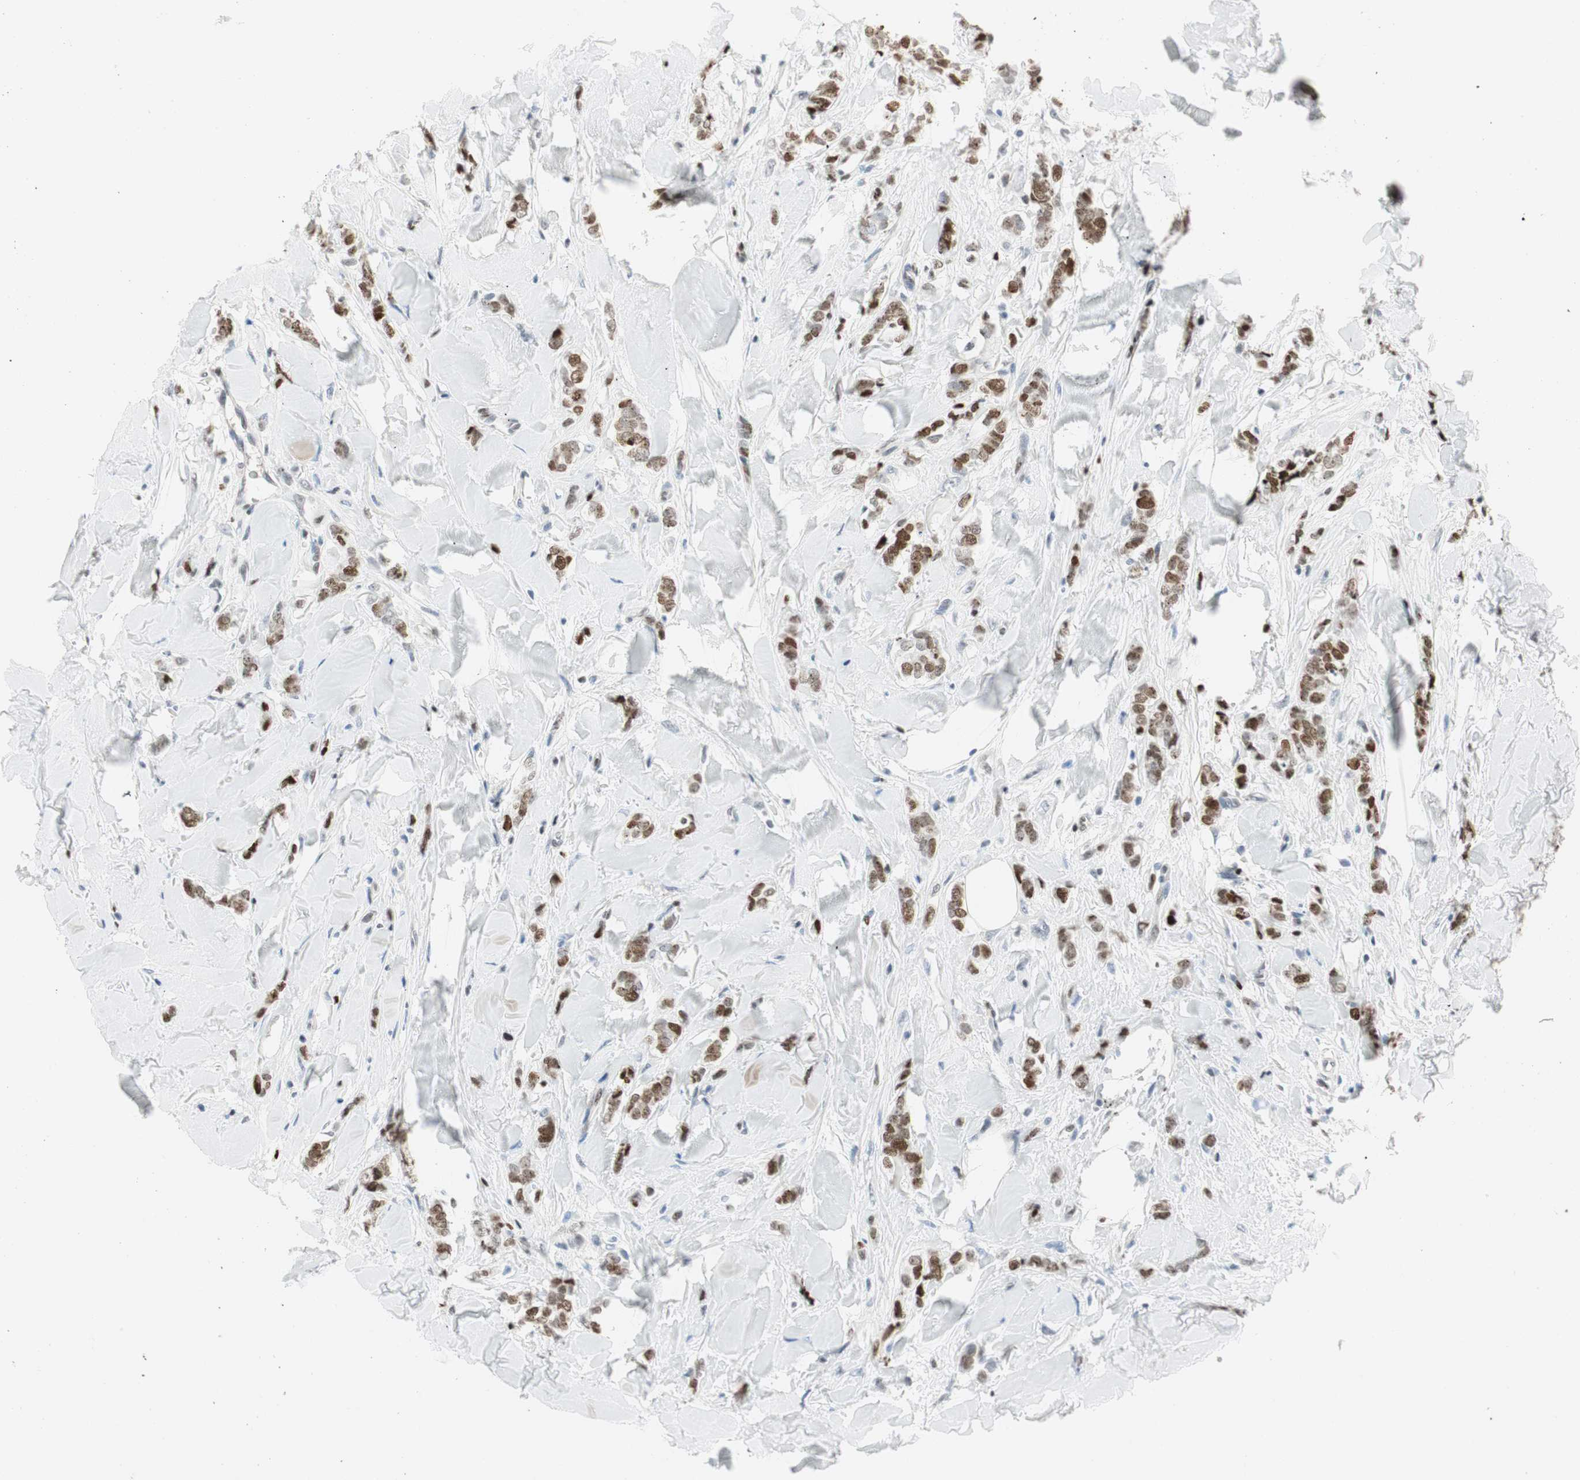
{"staining": {"intensity": "moderate", "quantity": "25%-75%", "location": "nuclear"}, "tissue": "breast cancer", "cell_type": "Tumor cells", "image_type": "cancer", "snomed": [{"axis": "morphology", "description": "Lobular carcinoma"}, {"axis": "topography", "description": "Skin"}, {"axis": "topography", "description": "Breast"}], "caption": "The immunohistochemical stain shows moderate nuclear positivity in tumor cells of breast cancer (lobular carcinoma) tissue.", "gene": "EZH2", "patient": {"sex": "female", "age": 46}}